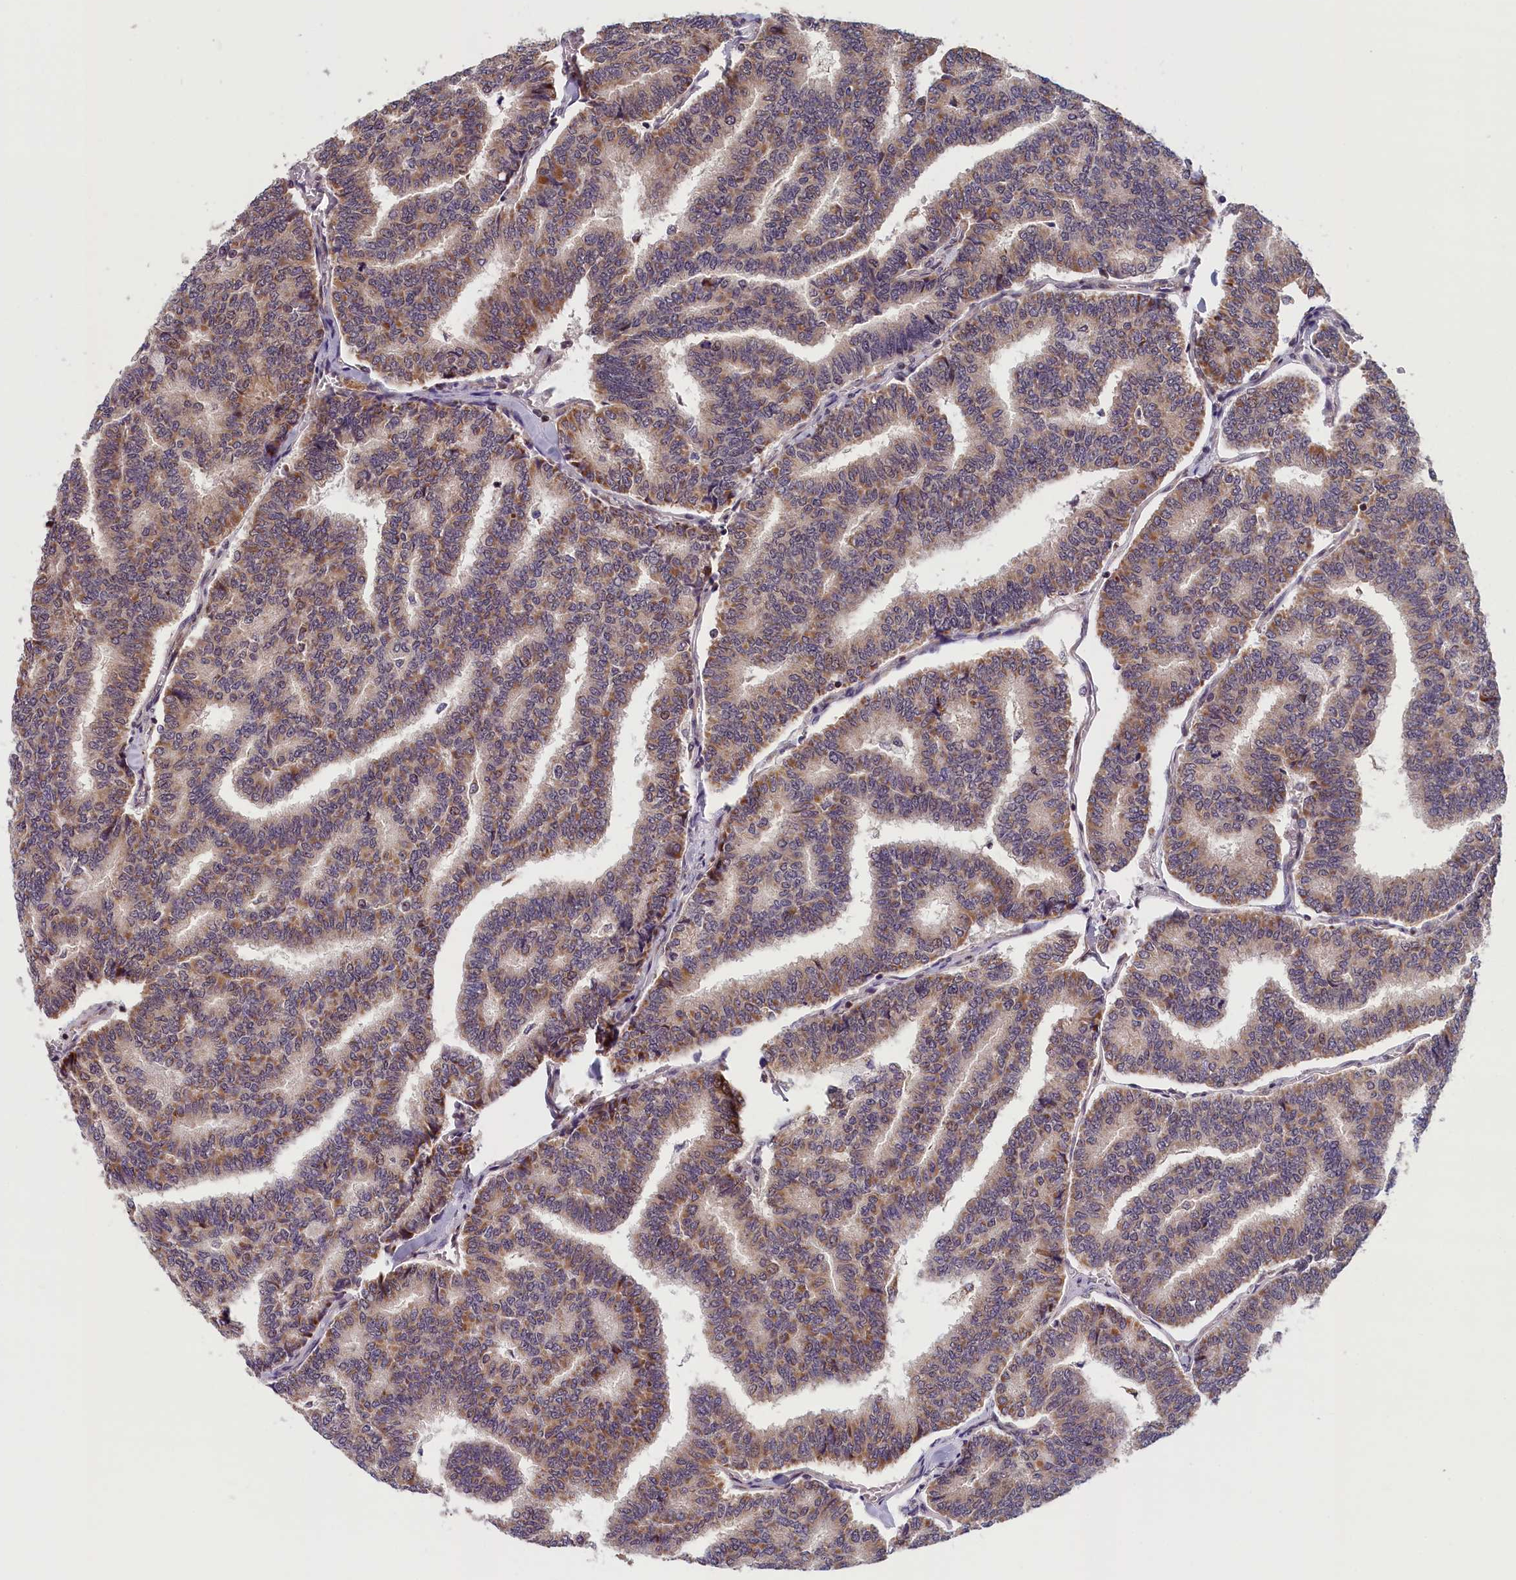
{"staining": {"intensity": "moderate", "quantity": ">75%", "location": "cytoplasmic/membranous"}, "tissue": "thyroid cancer", "cell_type": "Tumor cells", "image_type": "cancer", "snomed": [{"axis": "morphology", "description": "Papillary adenocarcinoma, NOS"}, {"axis": "topography", "description": "Thyroid gland"}], "caption": "Immunohistochemistry of human thyroid cancer exhibits medium levels of moderate cytoplasmic/membranous expression in about >75% of tumor cells. (IHC, brightfield microscopy, high magnification).", "gene": "KCNK6", "patient": {"sex": "female", "age": 35}}